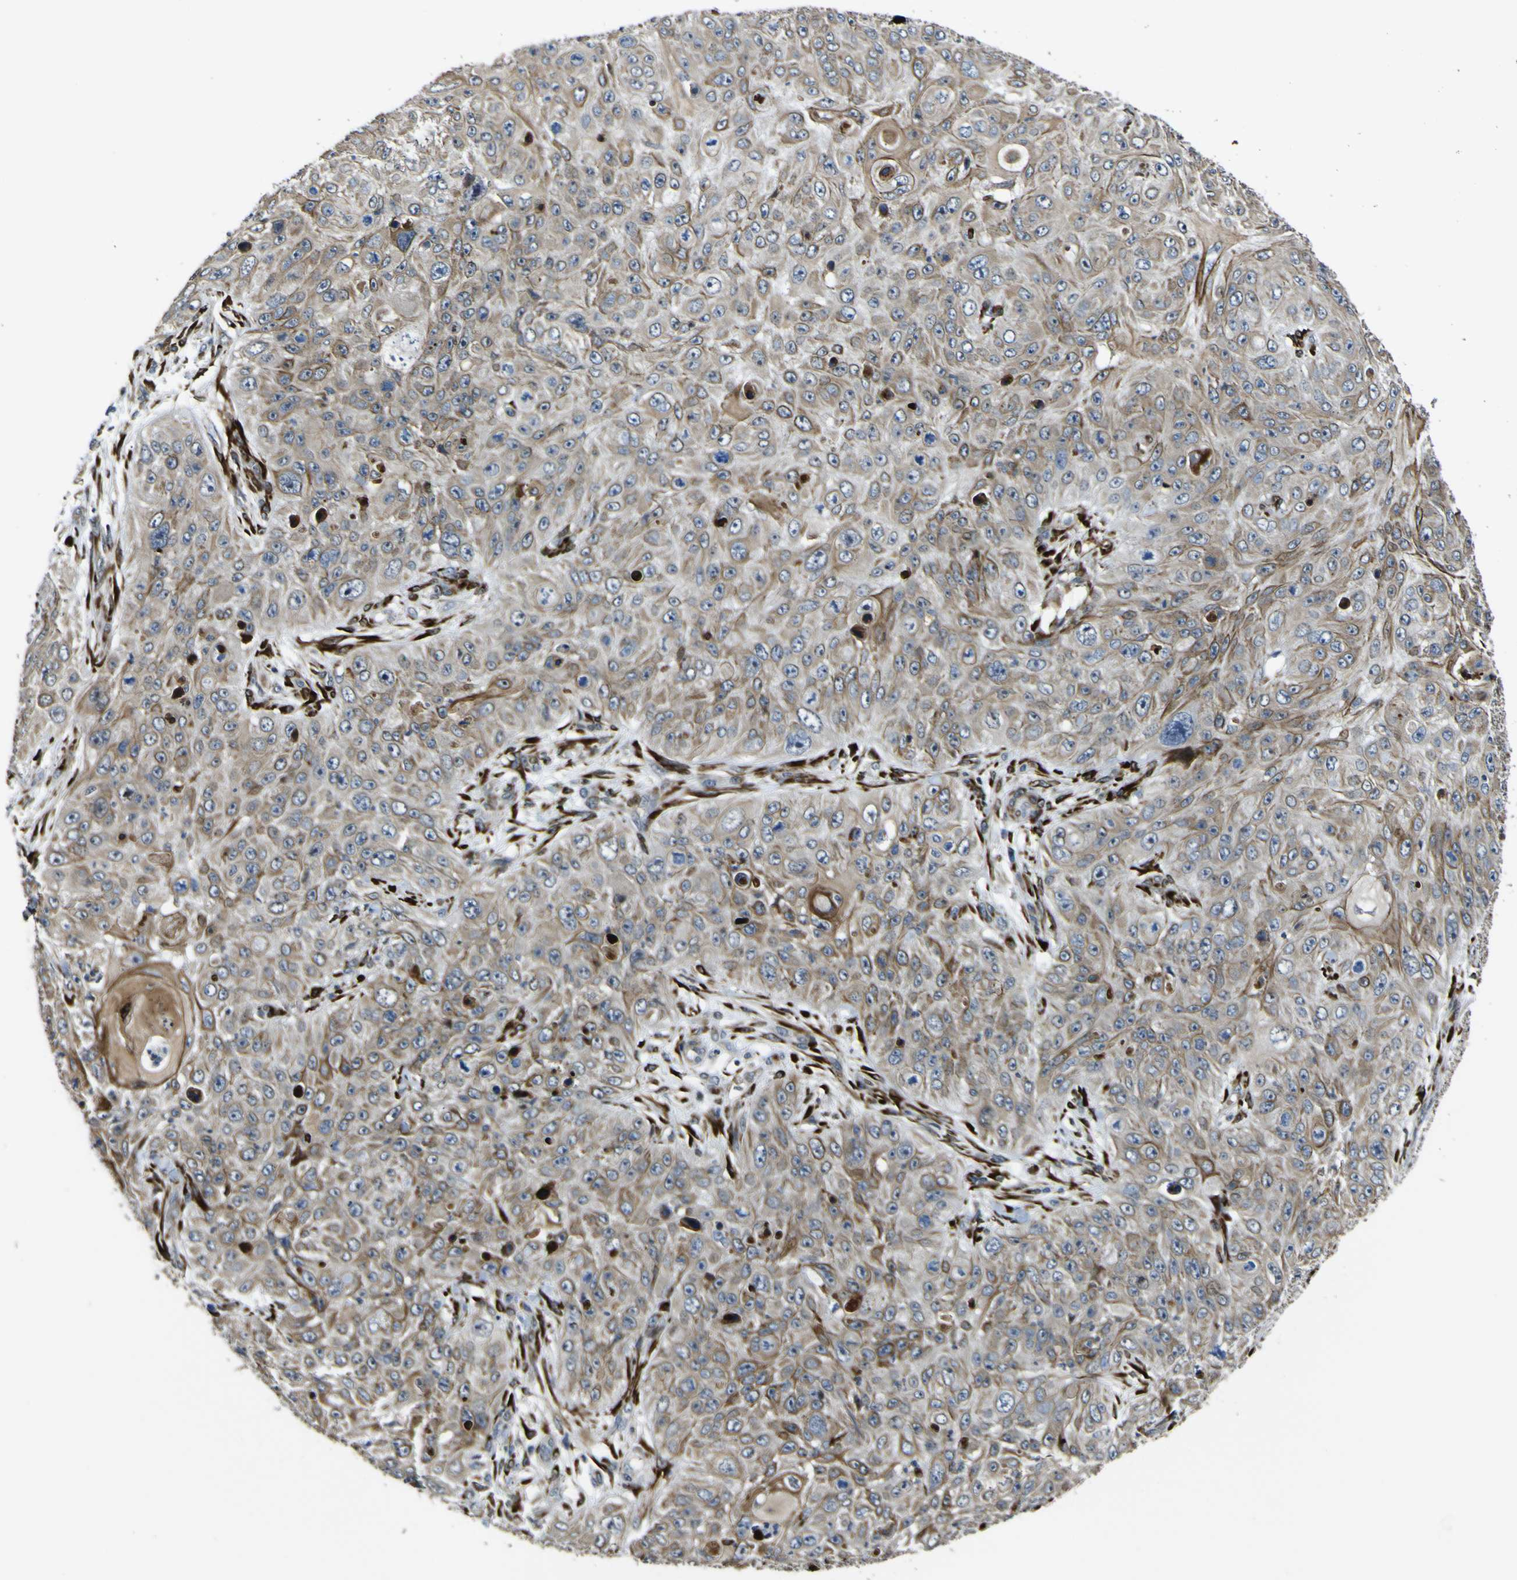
{"staining": {"intensity": "weak", "quantity": ">75%", "location": "cytoplasmic/membranous"}, "tissue": "skin cancer", "cell_type": "Tumor cells", "image_type": "cancer", "snomed": [{"axis": "morphology", "description": "Squamous cell carcinoma, NOS"}, {"axis": "topography", "description": "Skin"}], "caption": "Protein expression analysis of skin cancer (squamous cell carcinoma) shows weak cytoplasmic/membranous staining in about >75% of tumor cells.", "gene": "LBHD1", "patient": {"sex": "female", "age": 80}}